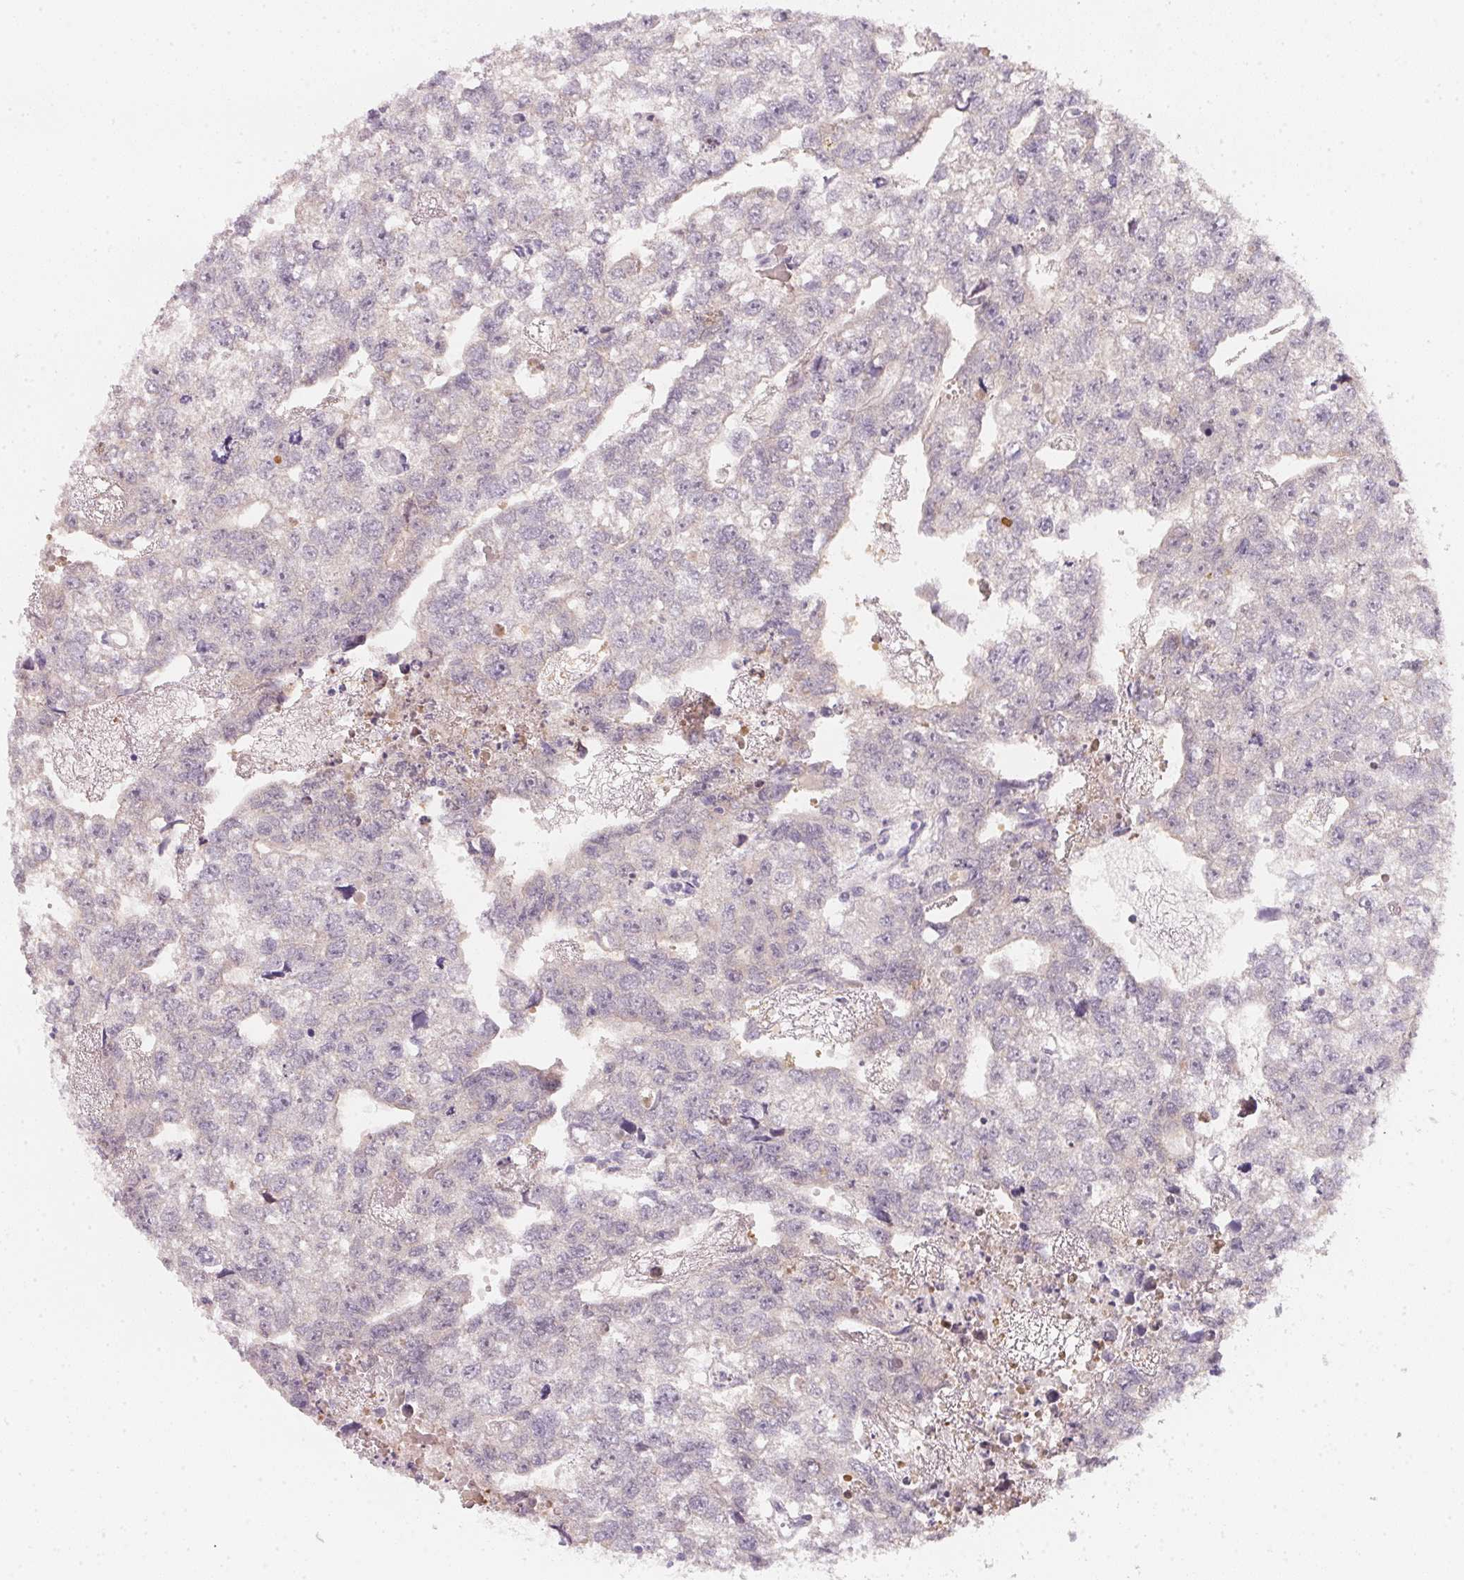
{"staining": {"intensity": "negative", "quantity": "none", "location": "none"}, "tissue": "testis cancer", "cell_type": "Tumor cells", "image_type": "cancer", "snomed": [{"axis": "morphology", "description": "Carcinoma, Embryonal, NOS"}, {"axis": "morphology", "description": "Teratoma, malignant, NOS"}, {"axis": "topography", "description": "Testis"}], "caption": "Testis cancer (embryonal carcinoma) stained for a protein using IHC displays no staining tumor cells.", "gene": "CFAP276", "patient": {"sex": "male", "age": 44}}